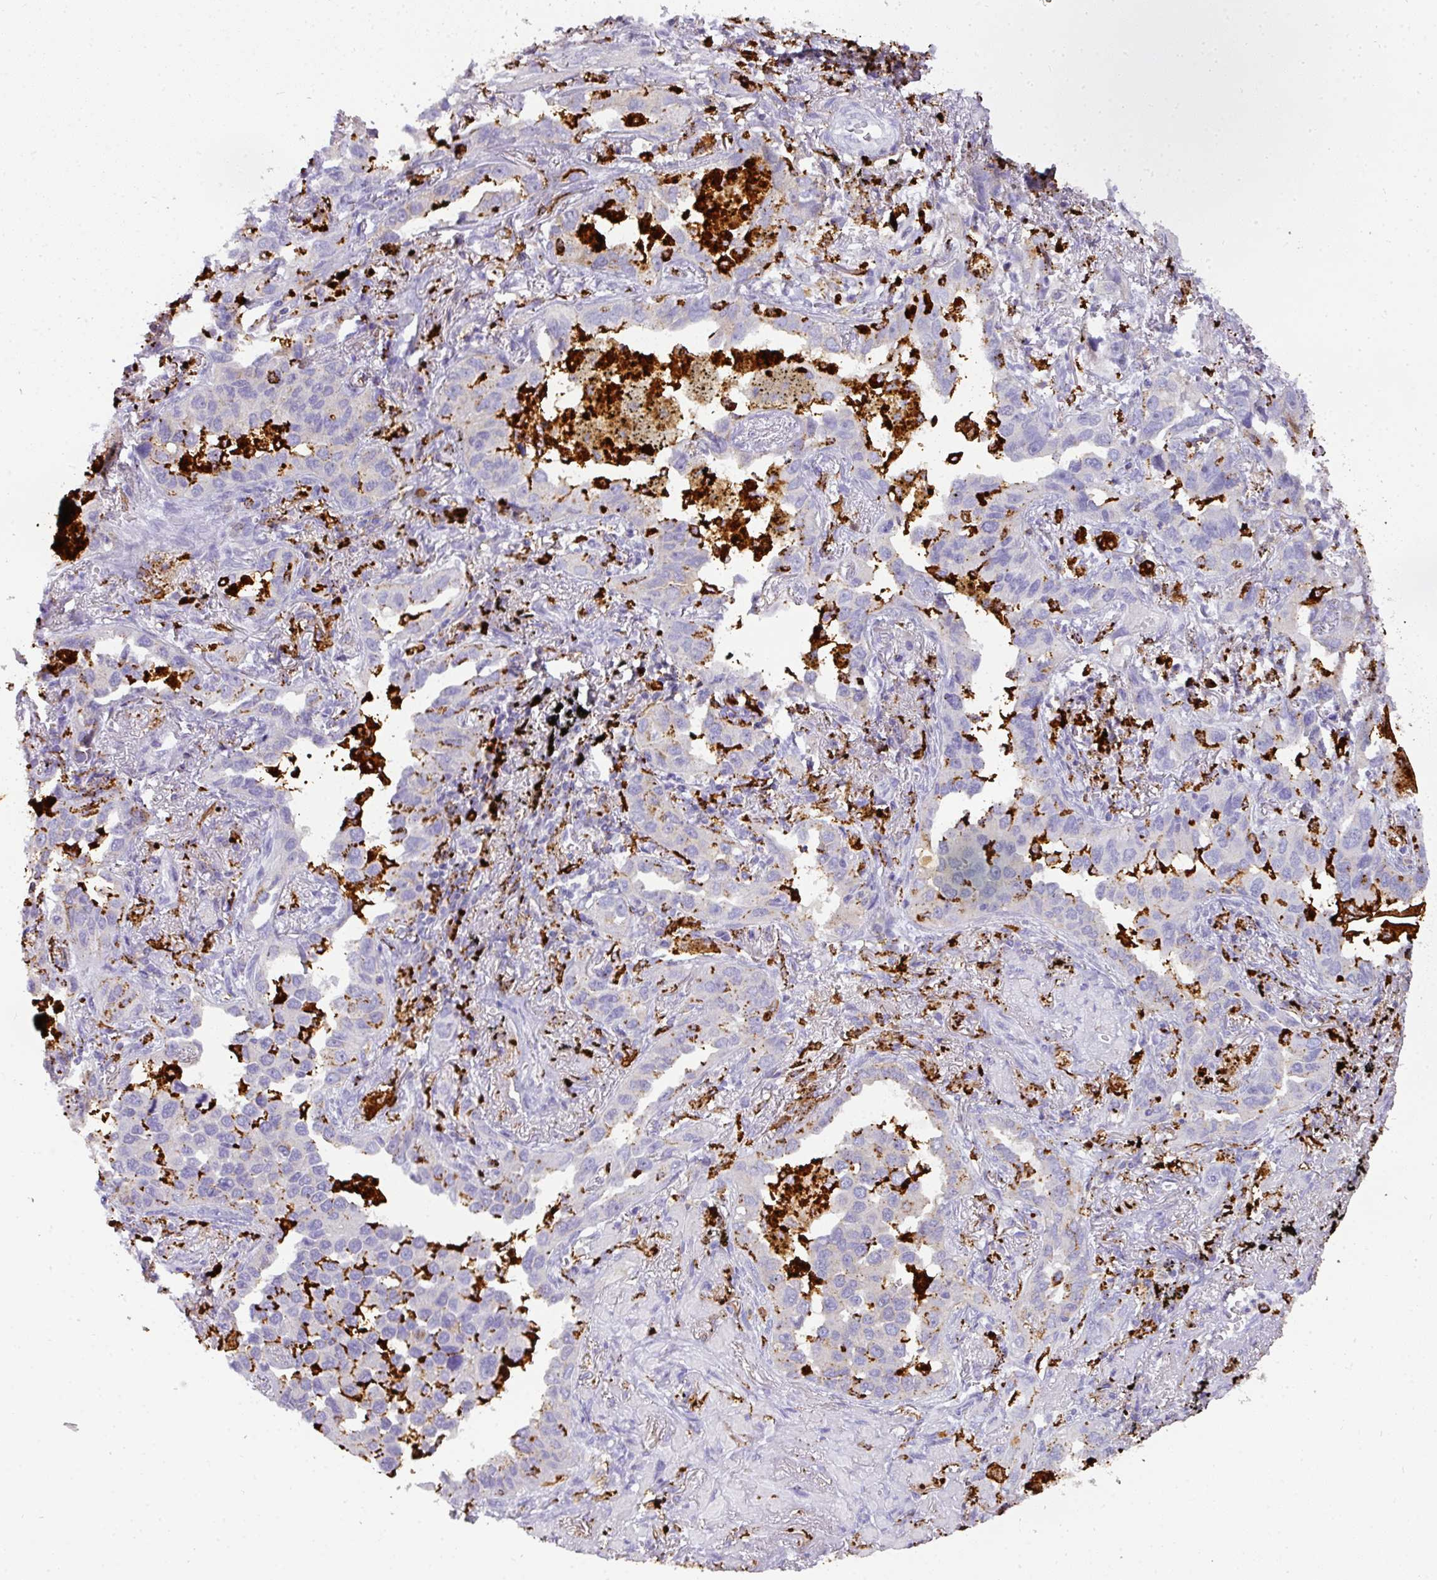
{"staining": {"intensity": "negative", "quantity": "none", "location": "none"}, "tissue": "lung cancer", "cell_type": "Tumor cells", "image_type": "cancer", "snomed": [{"axis": "morphology", "description": "Adenocarcinoma, NOS"}, {"axis": "topography", "description": "Lung"}], "caption": "This is an IHC image of human adenocarcinoma (lung). There is no positivity in tumor cells.", "gene": "MMACHC", "patient": {"sex": "male", "age": 67}}